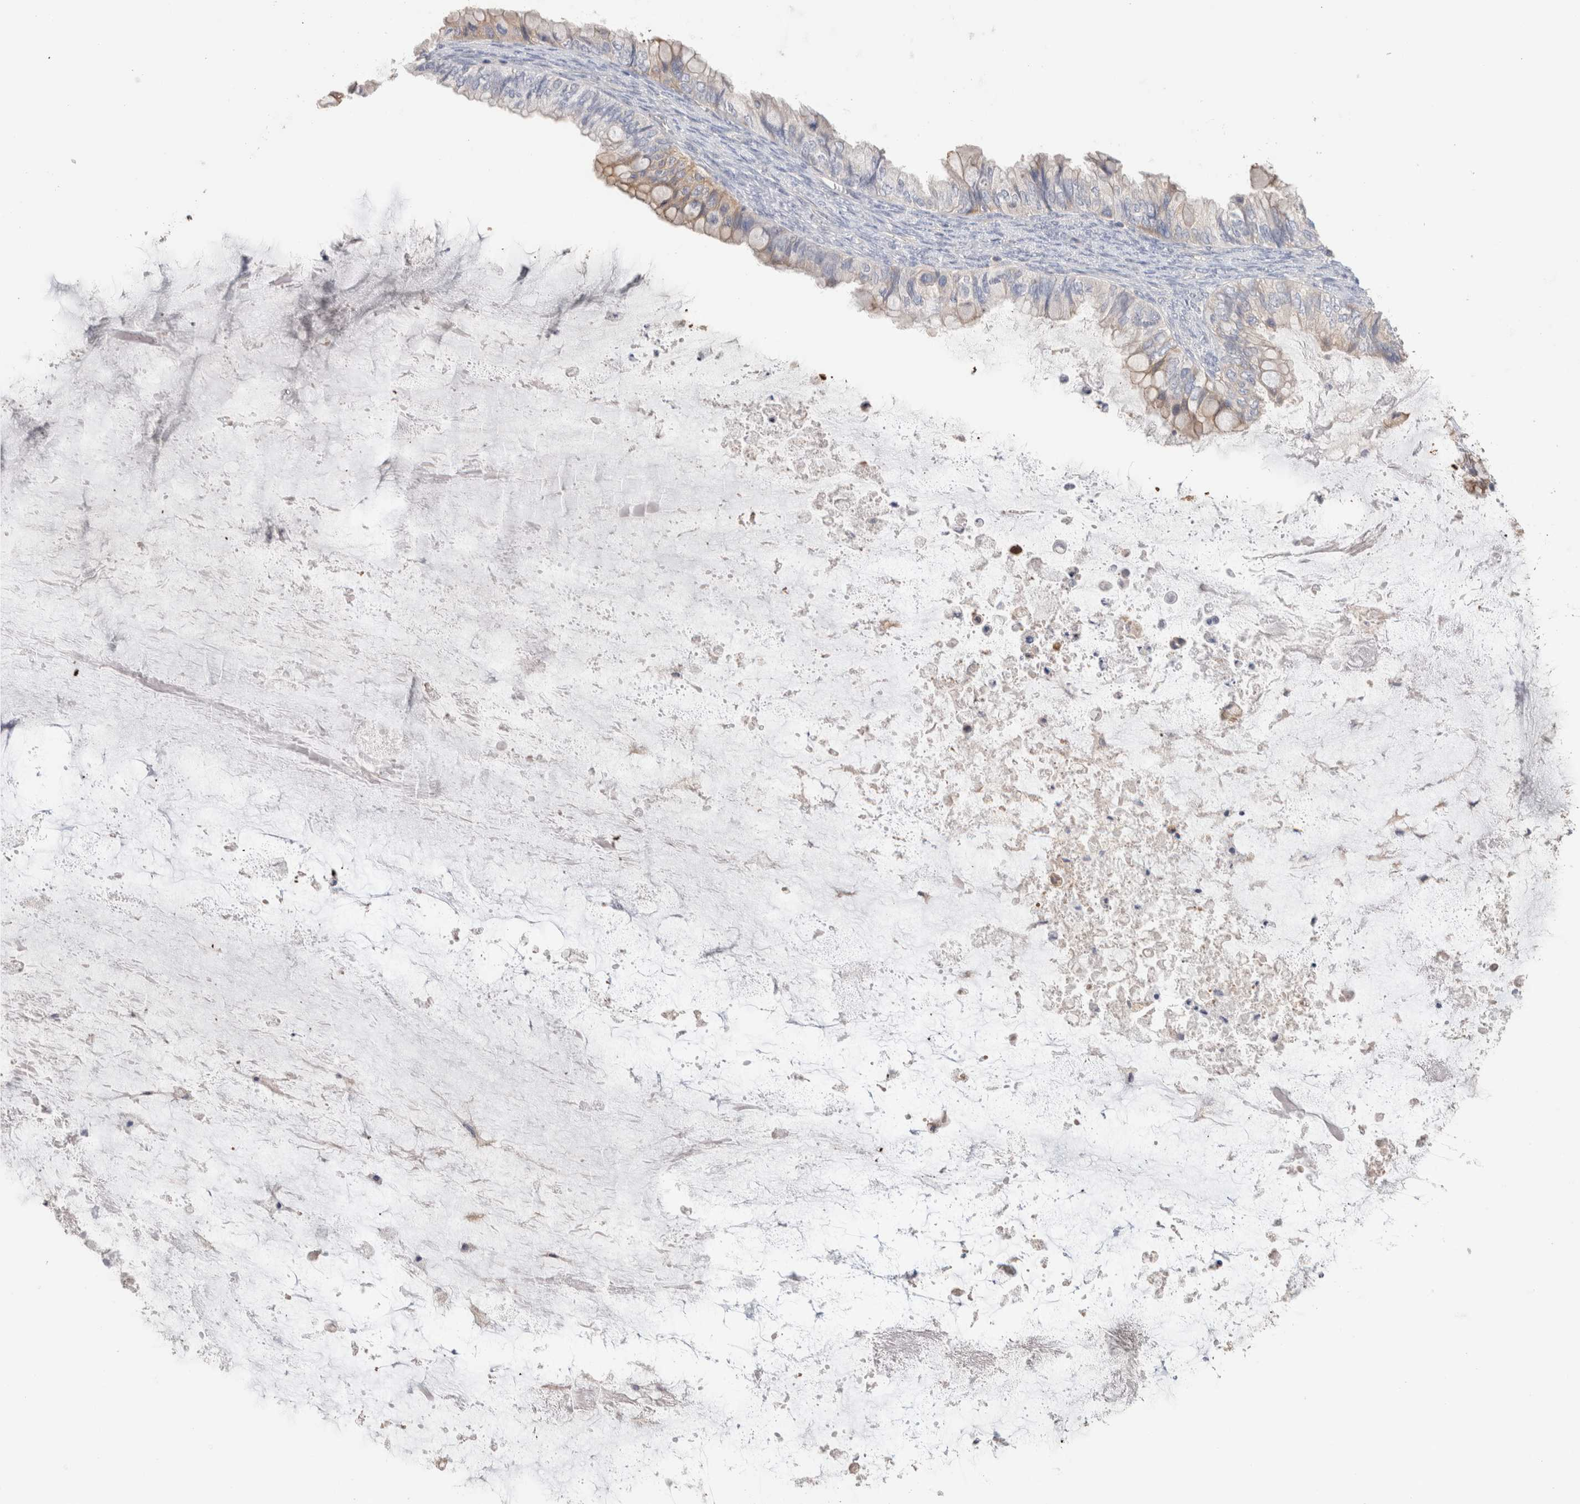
{"staining": {"intensity": "weak", "quantity": "25%-75%", "location": "cytoplasmic/membranous"}, "tissue": "ovarian cancer", "cell_type": "Tumor cells", "image_type": "cancer", "snomed": [{"axis": "morphology", "description": "Cystadenocarcinoma, mucinous, NOS"}, {"axis": "topography", "description": "Ovary"}], "caption": "A photomicrograph of ovarian mucinous cystadenocarcinoma stained for a protein reveals weak cytoplasmic/membranous brown staining in tumor cells. (IHC, brightfield microscopy, high magnification).", "gene": "CAPN2", "patient": {"sex": "female", "age": 80}}